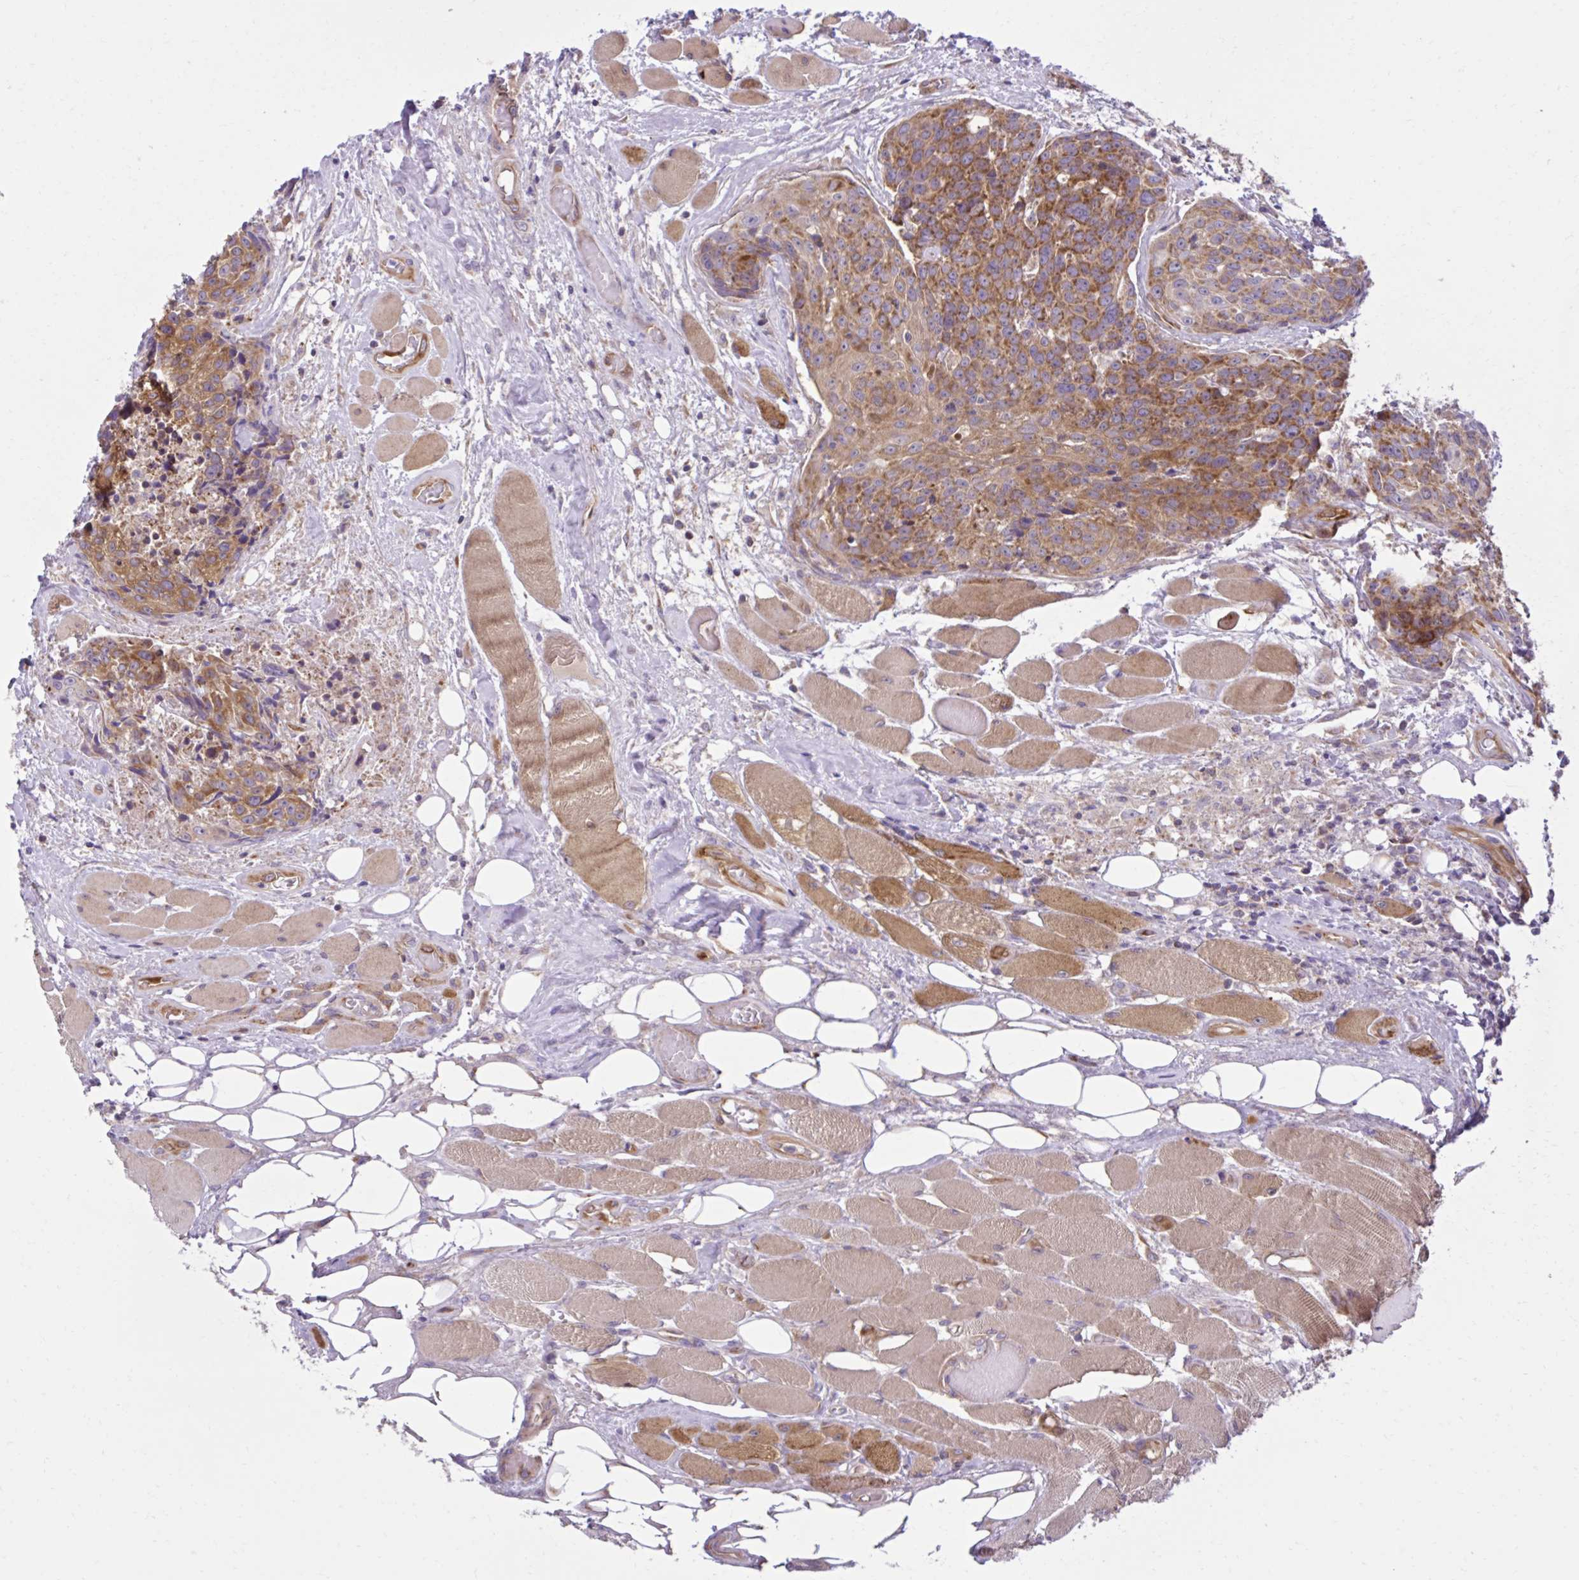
{"staining": {"intensity": "moderate", "quantity": ">75%", "location": "cytoplasmic/membranous"}, "tissue": "head and neck cancer", "cell_type": "Tumor cells", "image_type": "cancer", "snomed": [{"axis": "morphology", "description": "Squamous cell carcinoma, NOS"}, {"axis": "topography", "description": "Oral tissue"}, {"axis": "topography", "description": "Head-Neck"}], "caption": "Squamous cell carcinoma (head and neck) was stained to show a protein in brown. There is medium levels of moderate cytoplasmic/membranous staining in about >75% of tumor cells.", "gene": "LIMS1", "patient": {"sex": "male", "age": 64}}